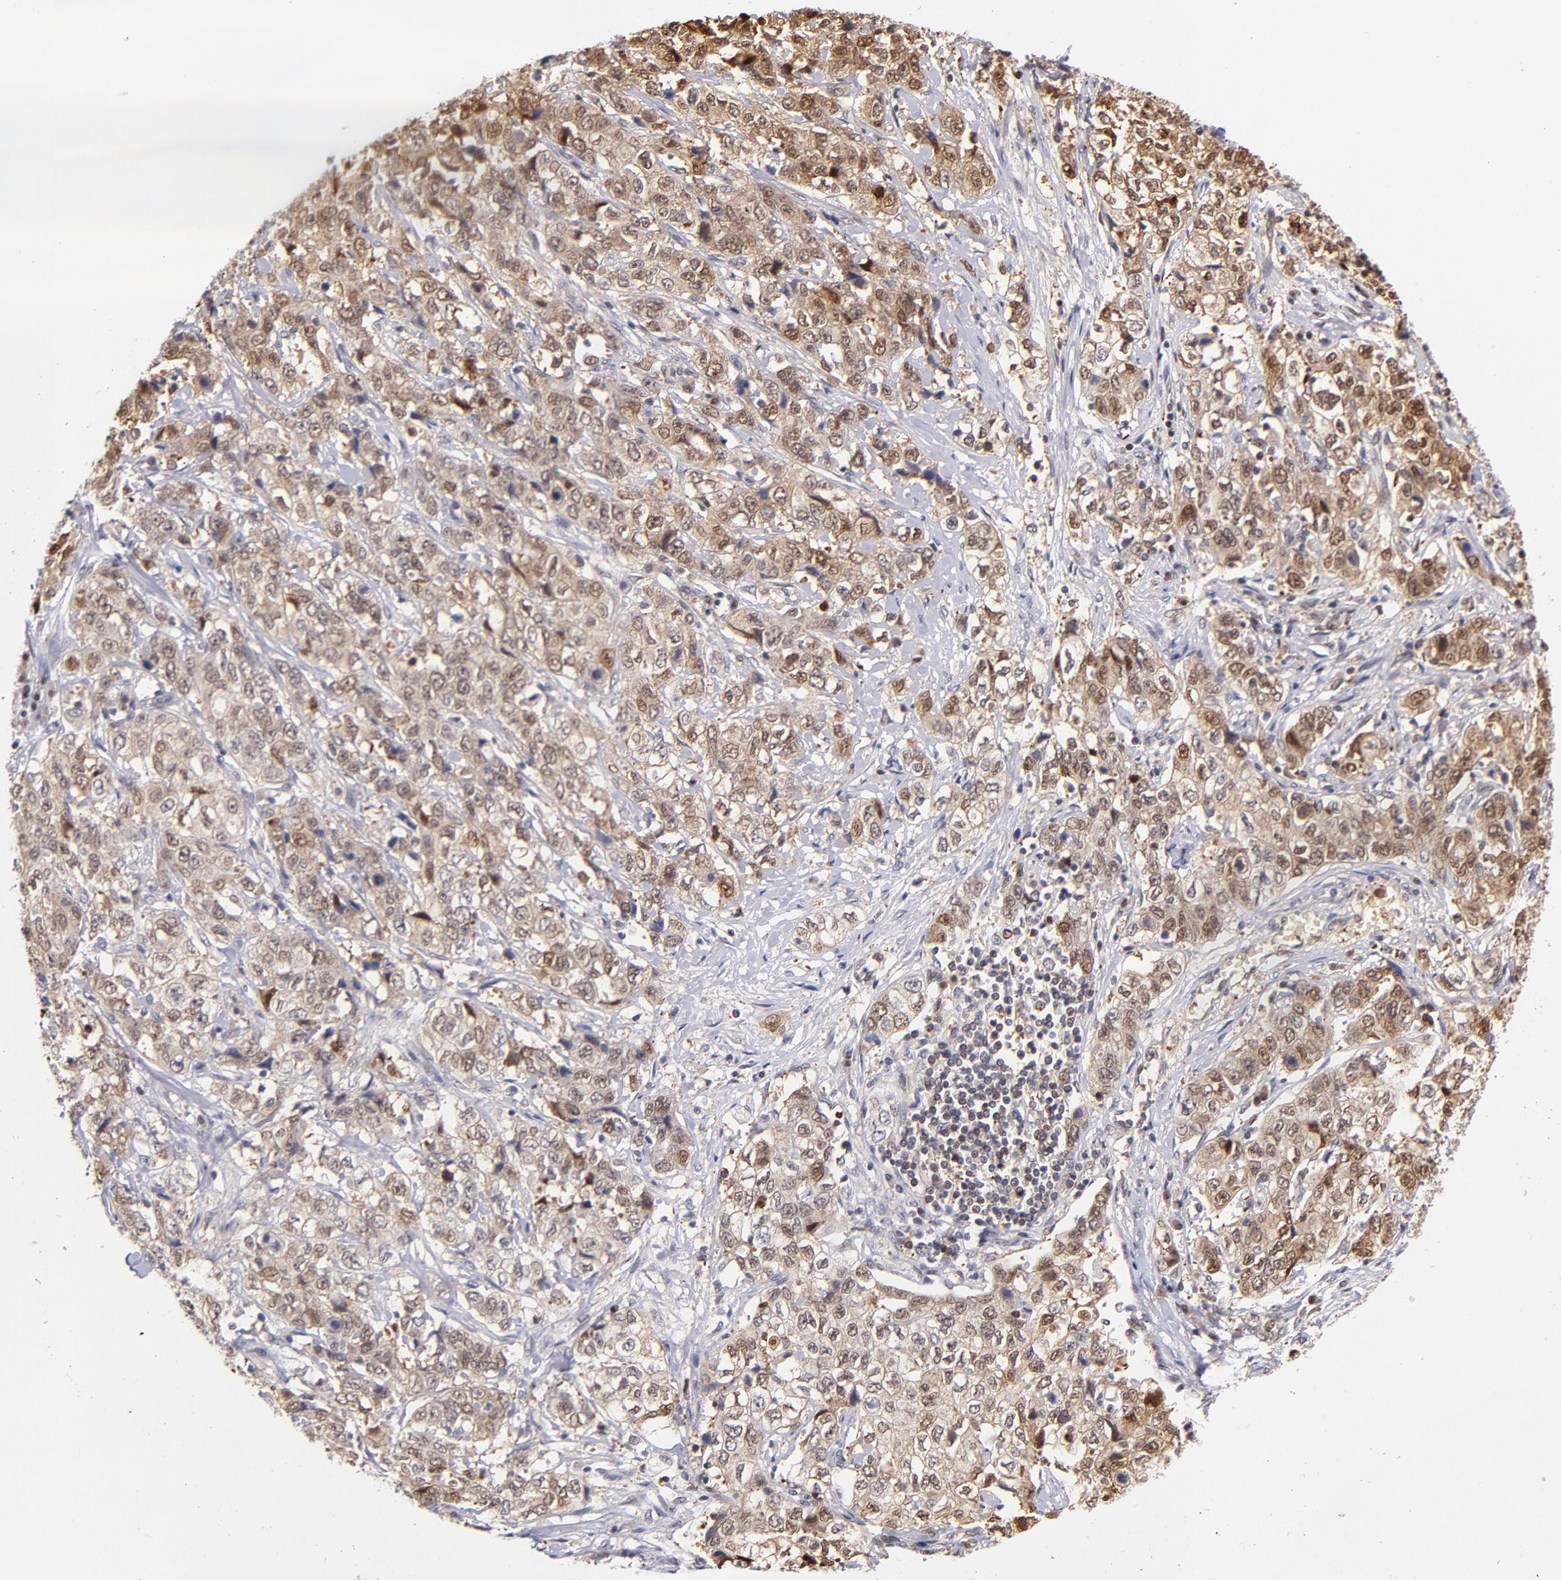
{"staining": {"intensity": "moderate", "quantity": ">75%", "location": "cytoplasmic/membranous,nuclear"}, "tissue": "stomach cancer", "cell_type": "Tumor cells", "image_type": "cancer", "snomed": [{"axis": "morphology", "description": "Adenocarcinoma, NOS"}, {"axis": "topography", "description": "Stomach"}], "caption": "Stomach cancer (adenocarcinoma) stained with a brown dye shows moderate cytoplasmic/membranous and nuclear positive staining in approximately >75% of tumor cells.", "gene": "YWHAB", "patient": {"sex": "male", "age": 48}}